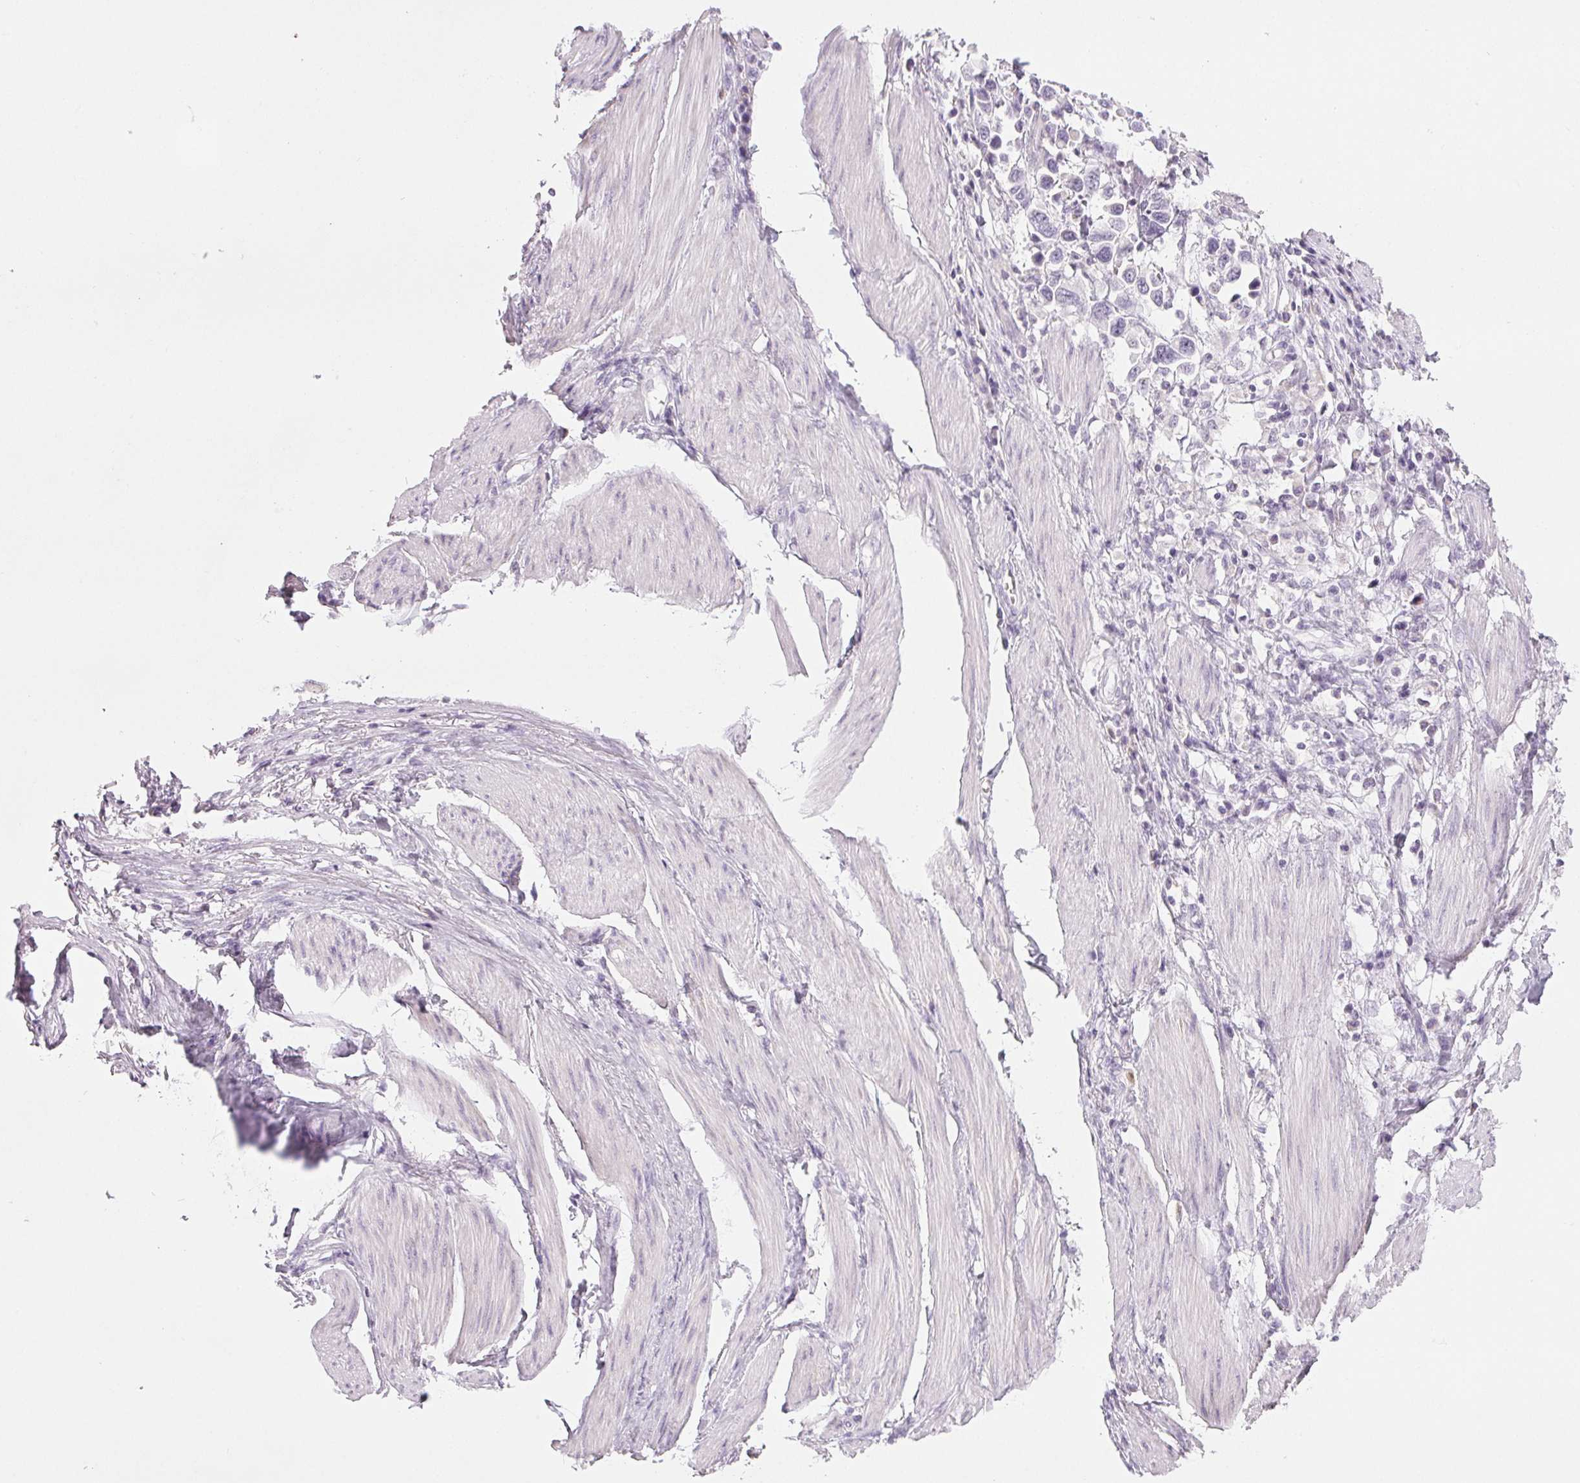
{"staining": {"intensity": "negative", "quantity": "none", "location": "none"}, "tissue": "stomach cancer", "cell_type": "Tumor cells", "image_type": "cancer", "snomed": [{"axis": "morphology", "description": "Adenocarcinoma, NOS"}, {"axis": "topography", "description": "Stomach"}], "caption": "Histopathology image shows no significant protein positivity in tumor cells of adenocarcinoma (stomach). (DAB (3,3'-diaminobenzidine) immunohistochemistry with hematoxylin counter stain).", "gene": "COL7A1", "patient": {"sex": "female", "age": 81}}